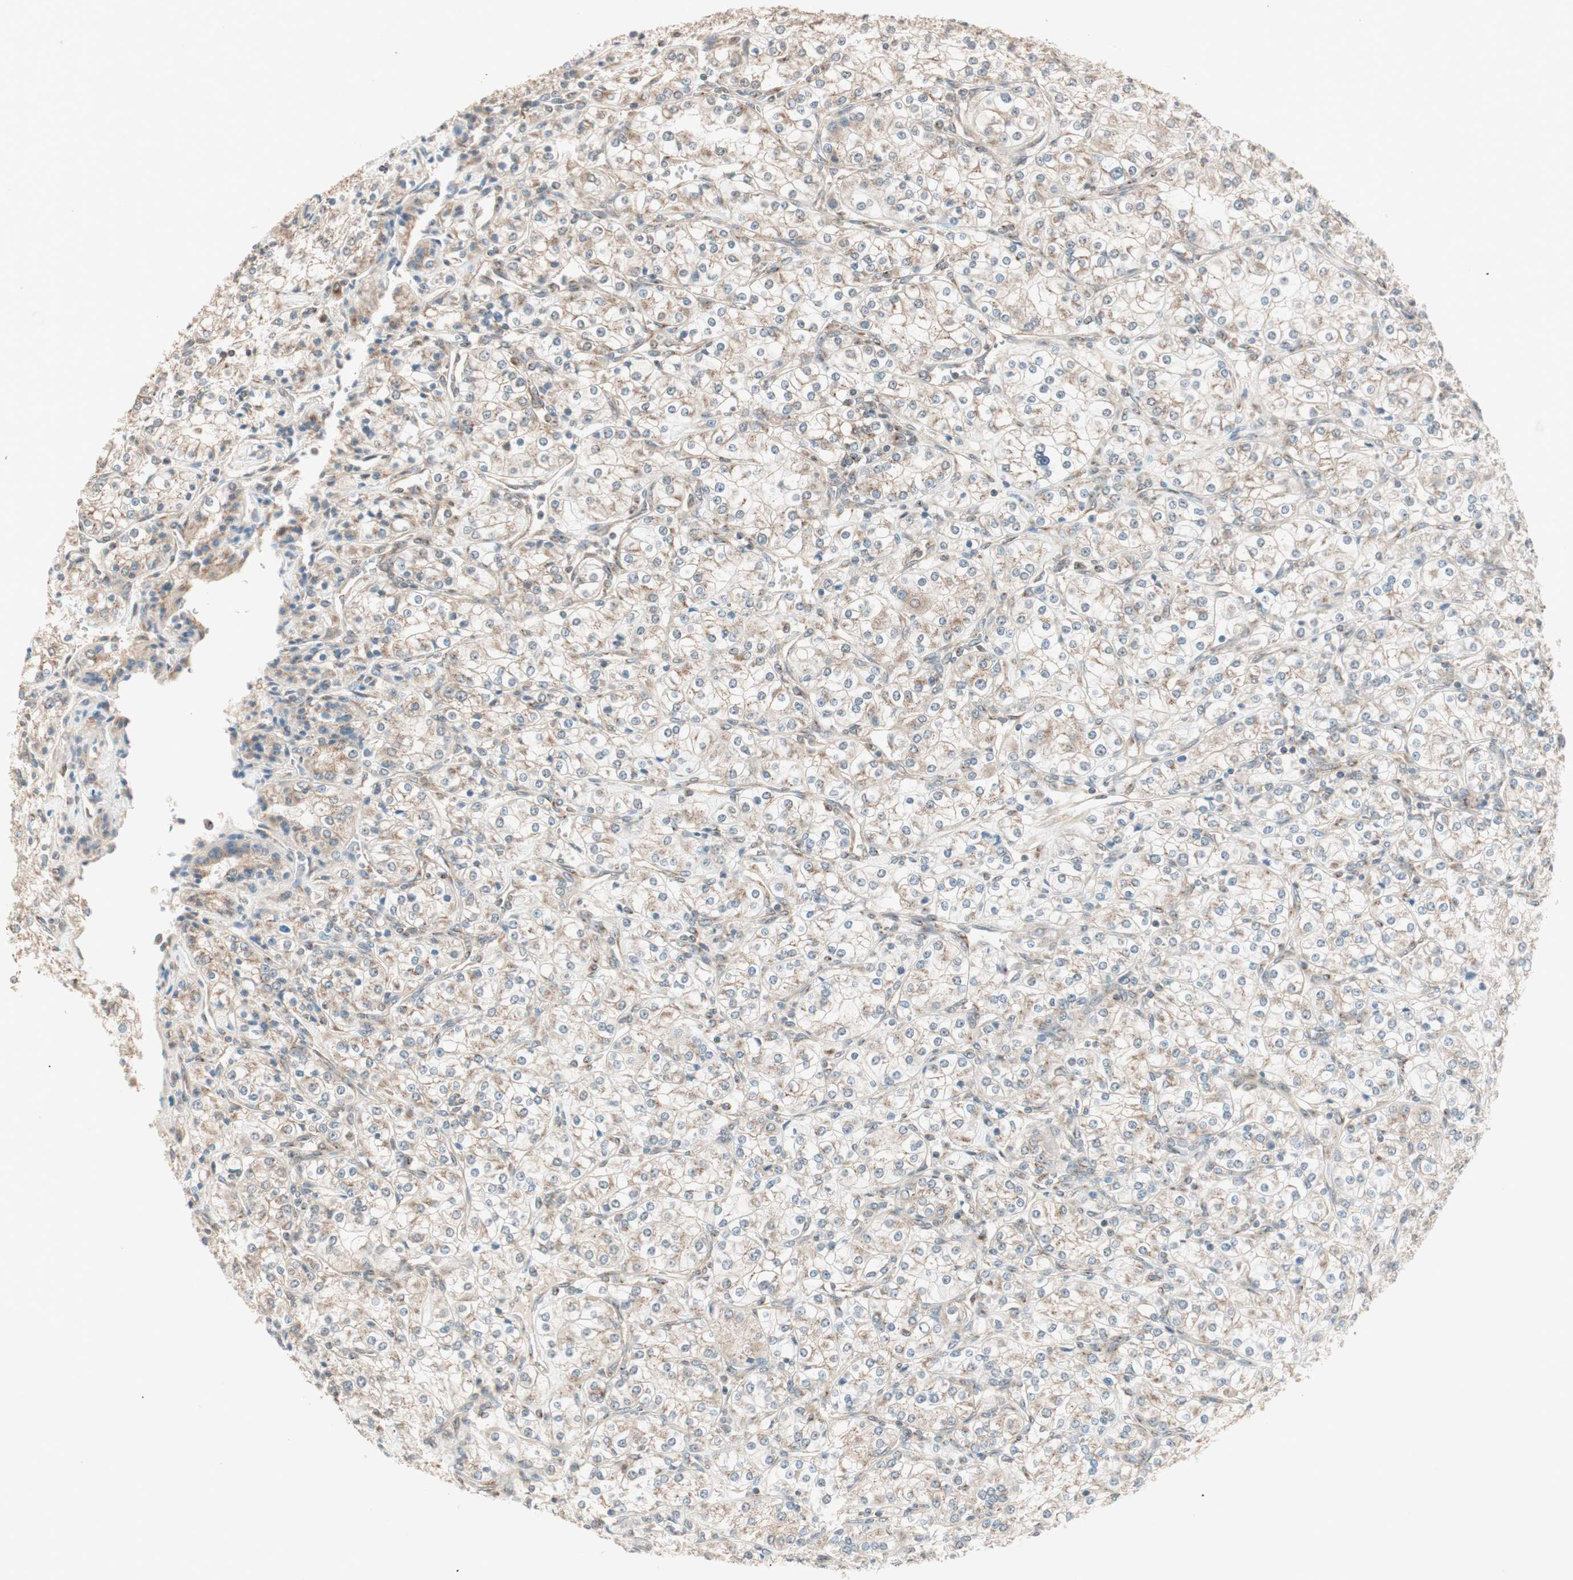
{"staining": {"intensity": "weak", "quantity": "<25%", "location": "cytoplasmic/membranous"}, "tissue": "renal cancer", "cell_type": "Tumor cells", "image_type": "cancer", "snomed": [{"axis": "morphology", "description": "Adenocarcinoma, NOS"}, {"axis": "topography", "description": "Kidney"}], "caption": "Immunohistochemical staining of renal cancer (adenocarcinoma) shows no significant expression in tumor cells.", "gene": "SEC16A", "patient": {"sex": "male", "age": 77}}